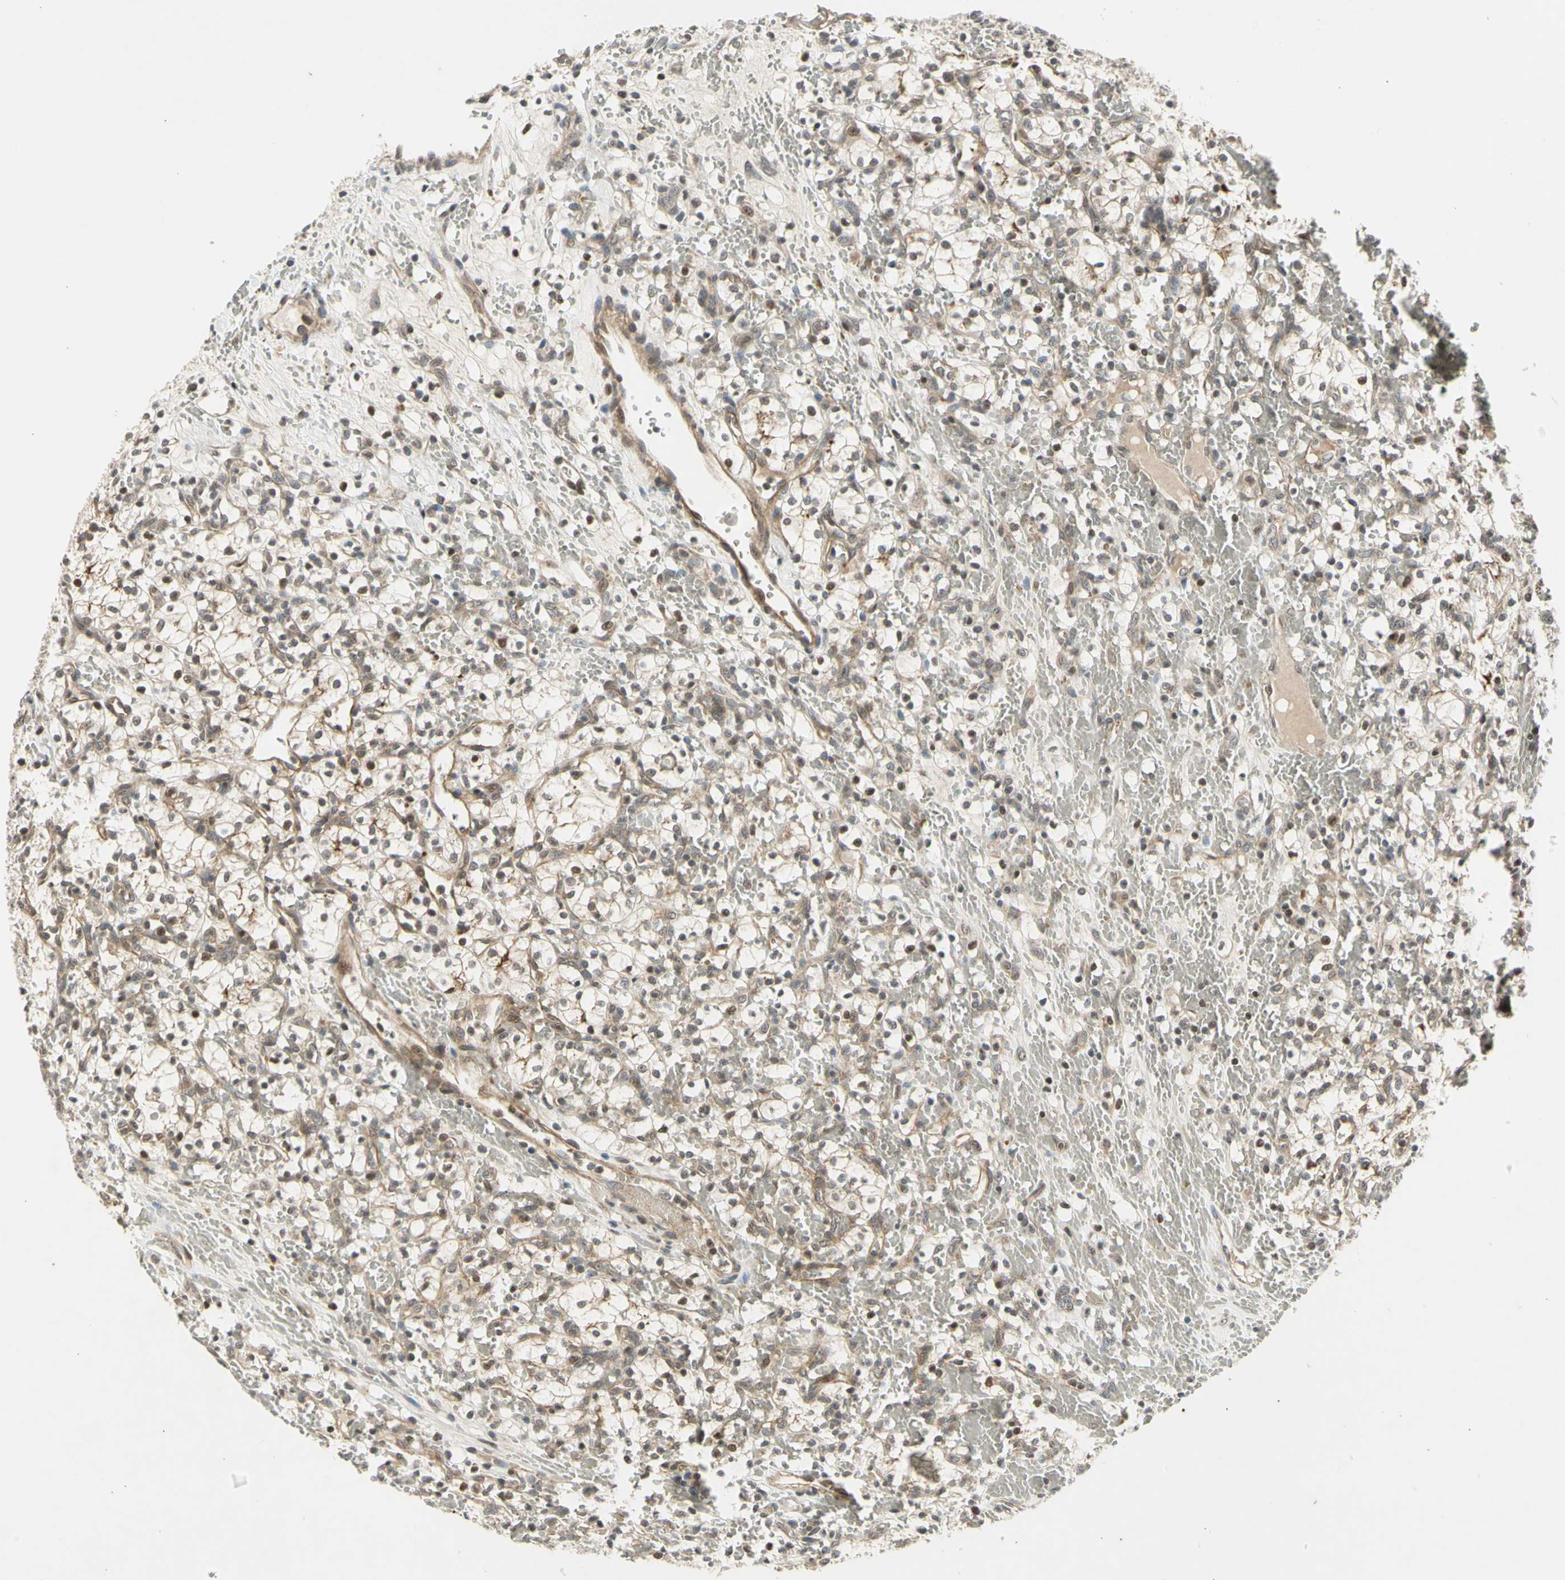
{"staining": {"intensity": "weak", "quantity": "<25%", "location": "cytoplasmic/membranous,nuclear"}, "tissue": "renal cancer", "cell_type": "Tumor cells", "image_type": "cancer", "snomed": [{"axis": "morphology", "description": "Adenocarcinoma, NOS"}, {"axis": "topography", "description": "Kidney"}], "caption": "Protein analysis of adenocarcinoma (renal) shows no significant positivity in tumor cells.", "gene": "EFNB2", "patient": {"sex": "female", "age": 60}}